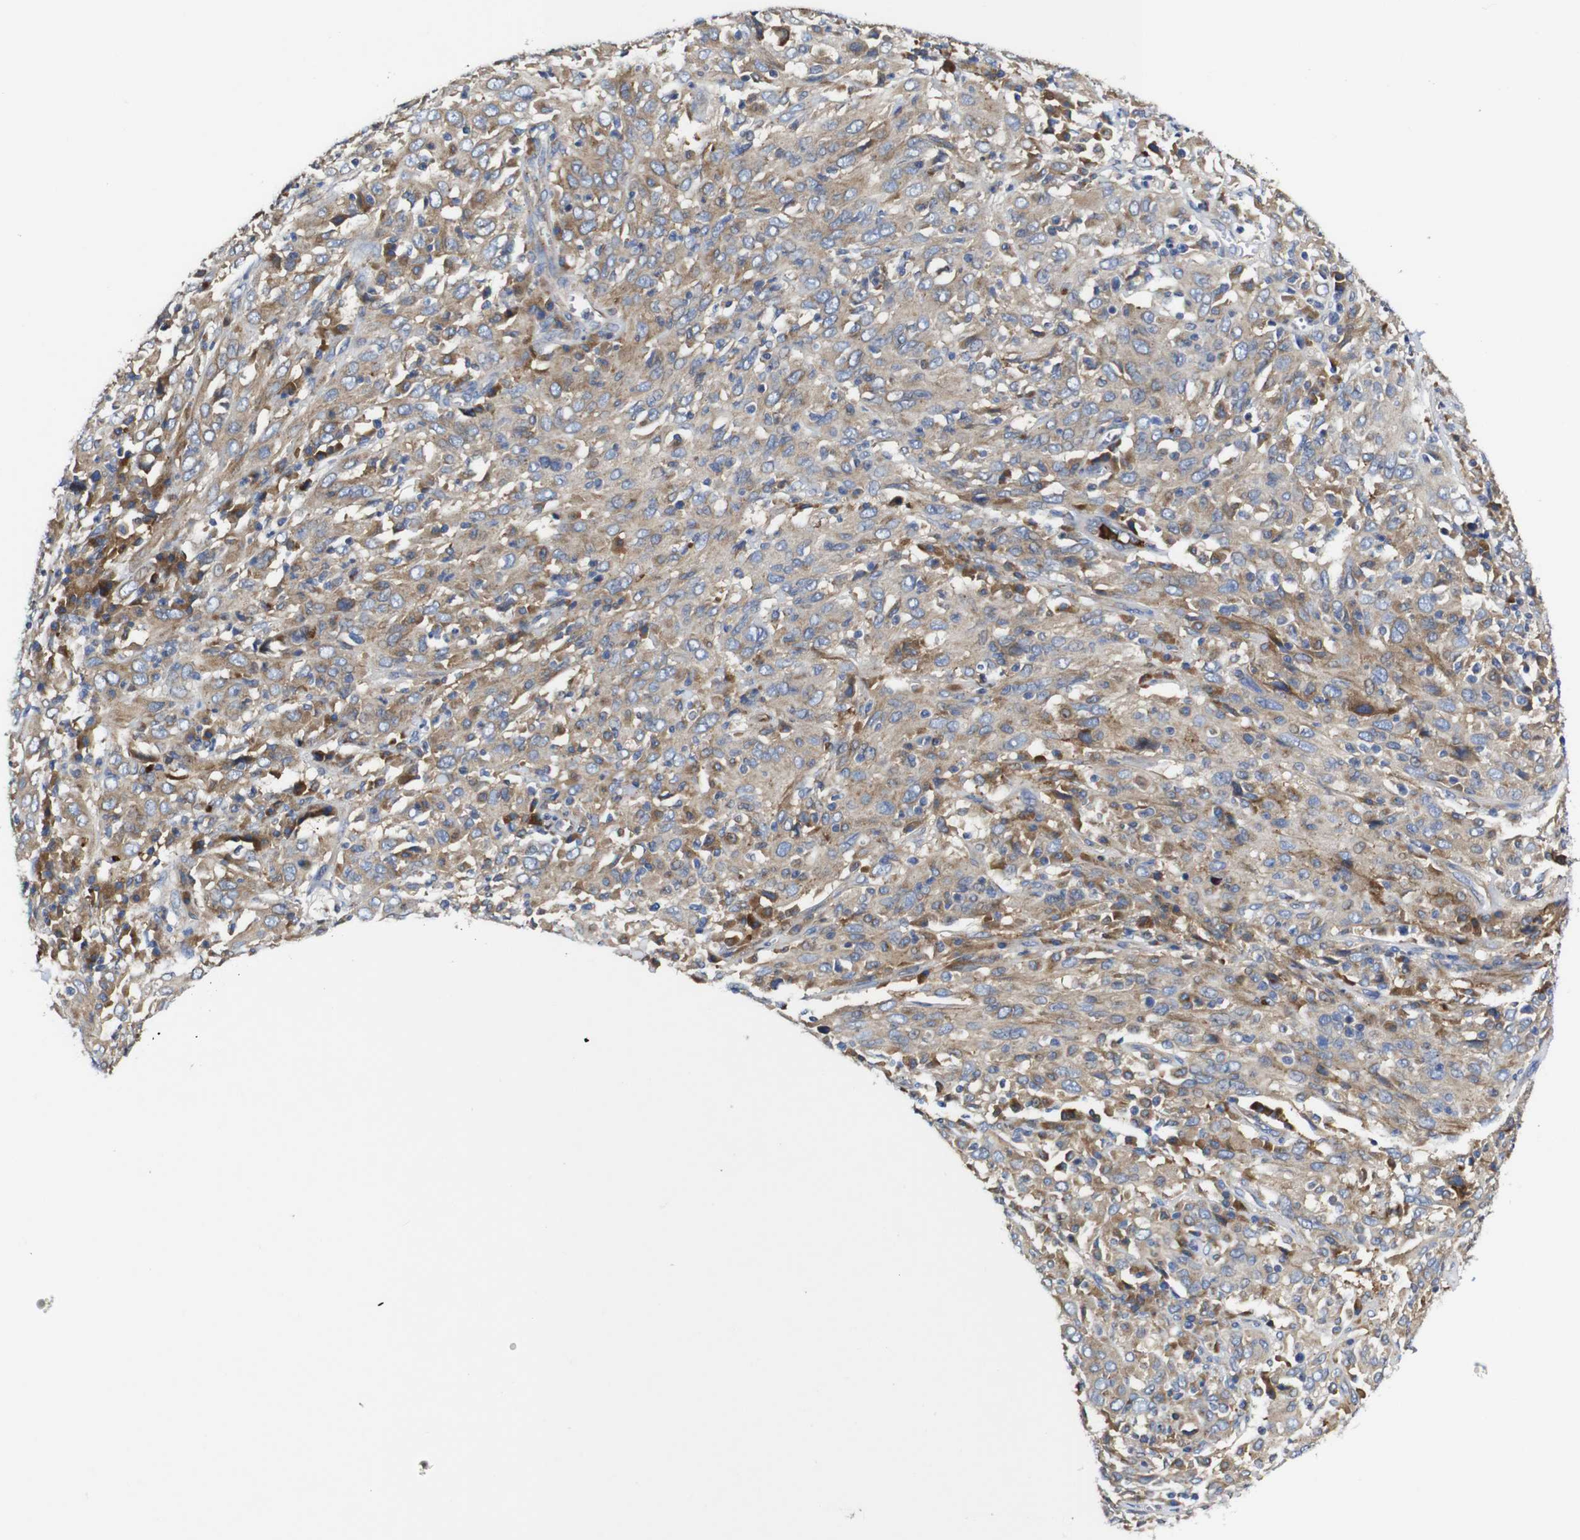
{"staining": {"intensity": "moderate", "quantity": "<25%", "location": "cytoplasmic/membranous"}, "tissue": "cervical cancer", "cell_type": "Tumor cells", "image_type": "cancer", "snomed": [{"axis": "morphology", "description": "Squamous cell carcinoma, NOS"}, {"axis": "topography", "description": "Cervix"}], "caption": "Immunohistochemistry photomicrograph of neoplastic tissue: squamous cell carcinoma (cervical) stained using immunohistochemistry (IHC) exhibits low levels of moderate protein expression localized specifically in the cytoplasmic/membranous of tumor cells, appearing as a cytoplasmic/membranous brown color.", "gene": "CLCC1", "patient": {"sex": "female", "age": 46}}